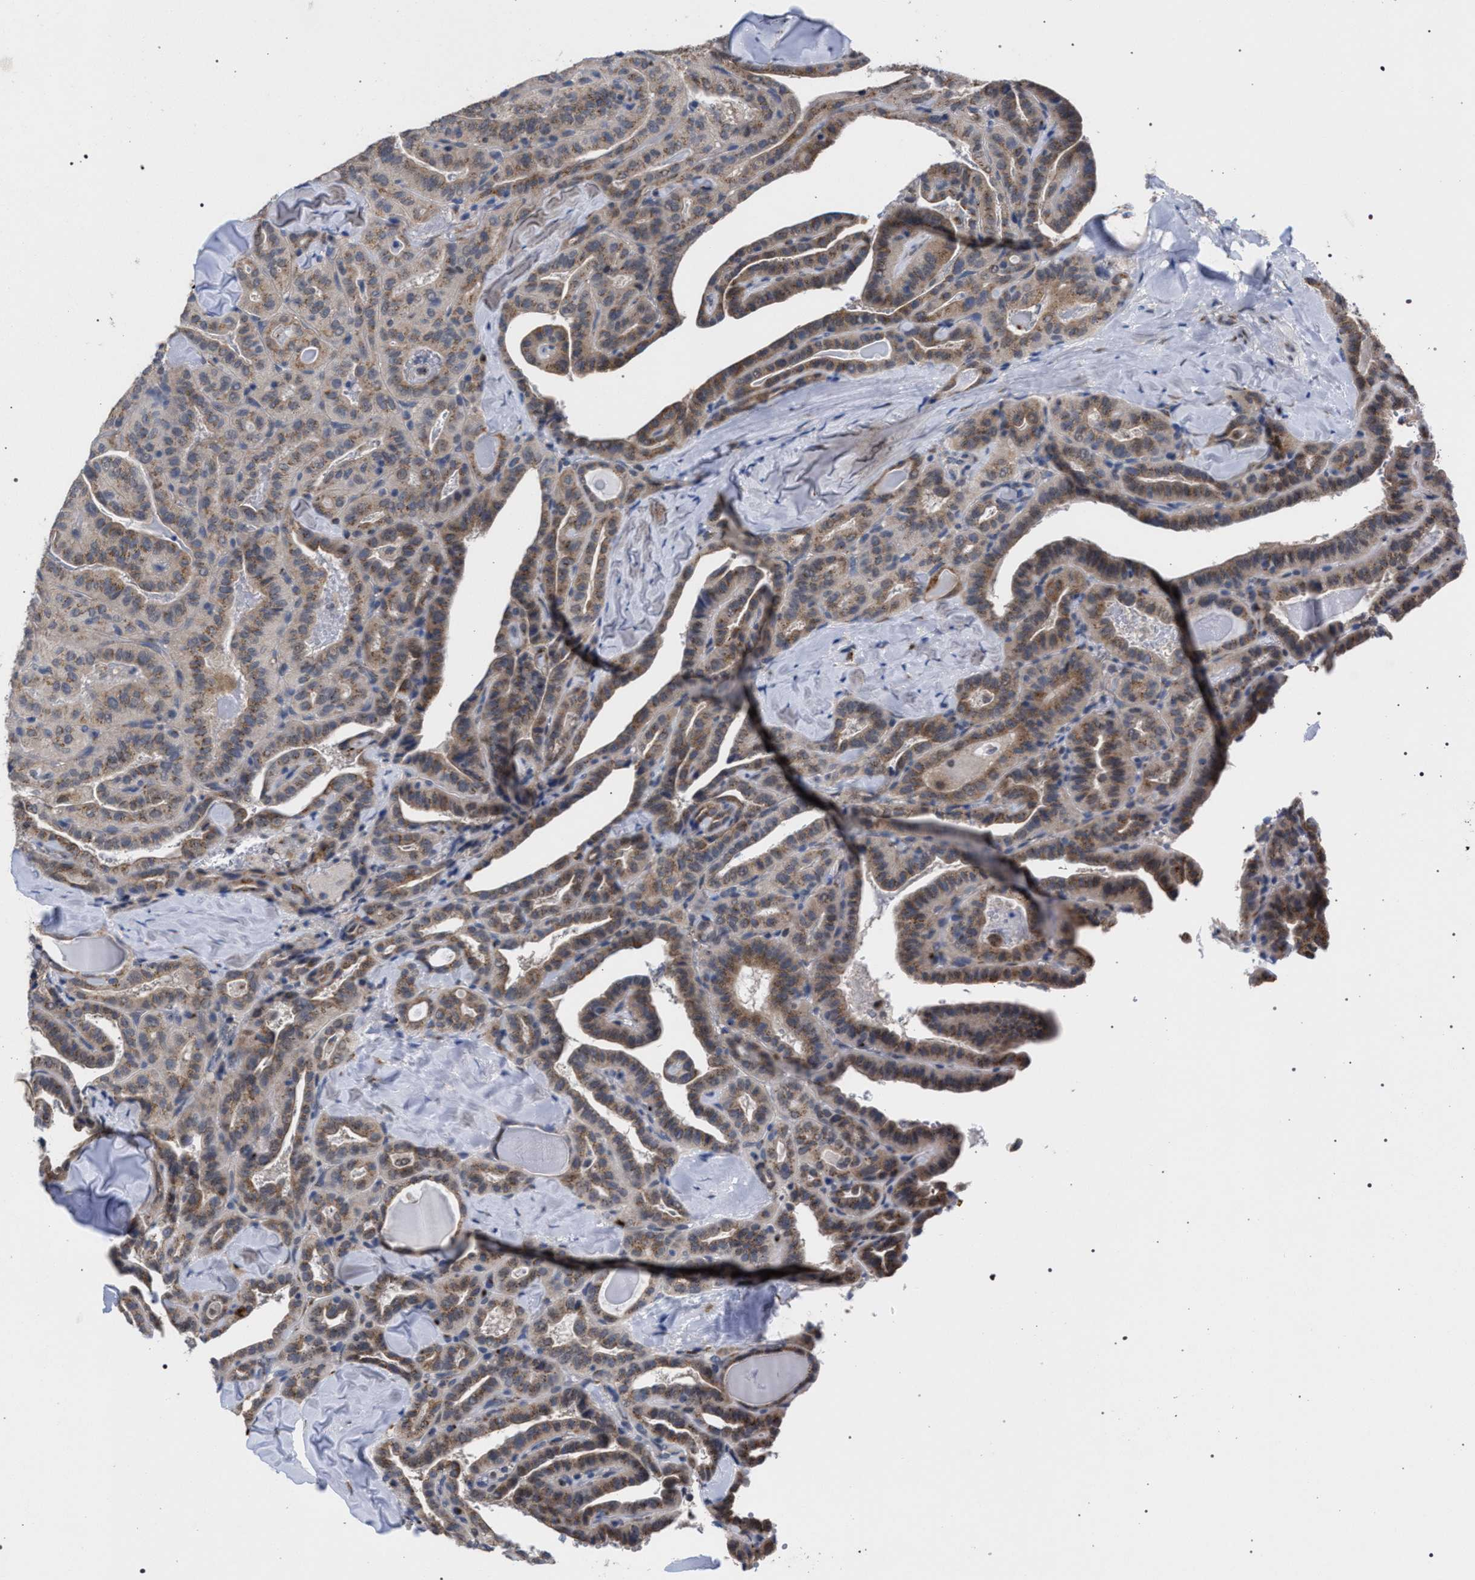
{"staining": {"intensity": "moderate", "quantity": ">75%", "location": "cytoplasmic/membranous"}, "tissue": "thyroid cancer", "cell_type": "Tumor cells", "image_type": "cancer", "snomed": [{"axis": "morphology", "description": "Papillary adenocarcinoma, NOS"}, {"axis": "topography", "description": "Thyroid gland"}], "caption": "Protein analysis of thyroid papillary adenocarcinoma tissue displays moderate cytoplasmic/membranous staining in approximately >75% of tumor cells.", "gene": "GOLGA2", "patient": {"sex": "male", "age": 77}}